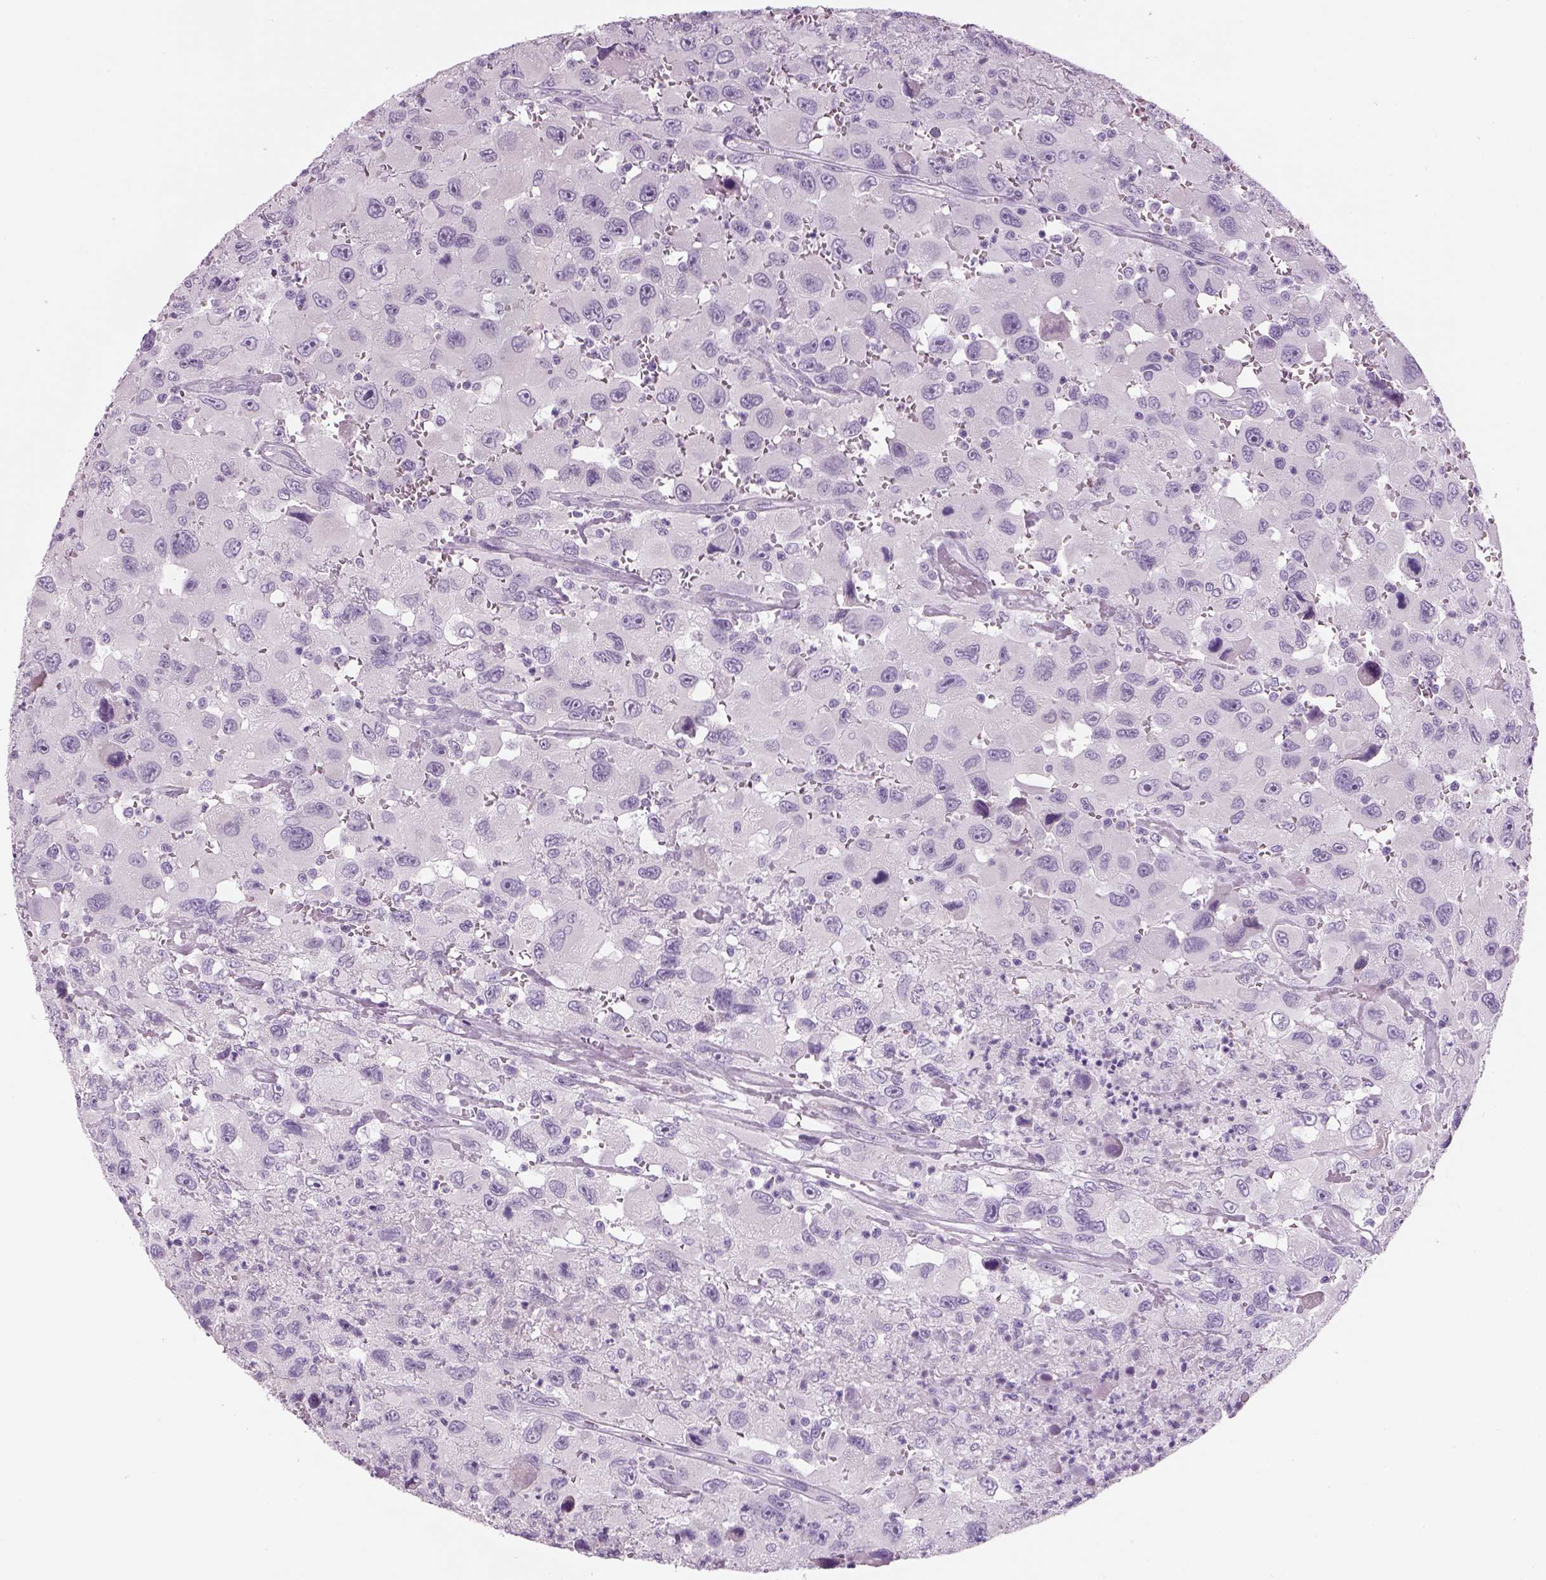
{"staining": {"intensity": "negative", "quantity": "none", "location": "none"}, "tissue": "head and neck cancer", "cell_type": "Tumor cells", "image_type": "cancer", "snomed": [{"axis": "morphology", "description": "Squamous cell carcinoma, NOS"}, {"axis": "morphology", "description": "Squamous cell carcinoma, metastatic, NOS"}, {"axis": "topography", "description": "Oral tissue"}, {"axis": "topography", "description": "Head-Neck"}], "caption": "An immunohistochemistry photomicrograph of head and neck squamous cell carcinoma is shown. There is no staining in tumor cells of head and neck squamous cell carcinoma. The staining was performed using DAB (3,3'-diaminobenzidine) to visualize the protein expression in brown, while the nuclei were stained in blue with hematoxylin (Magnification: 20x).", "gene": "KCNMB4", "patient": {"sex": "female", "age": 85}}